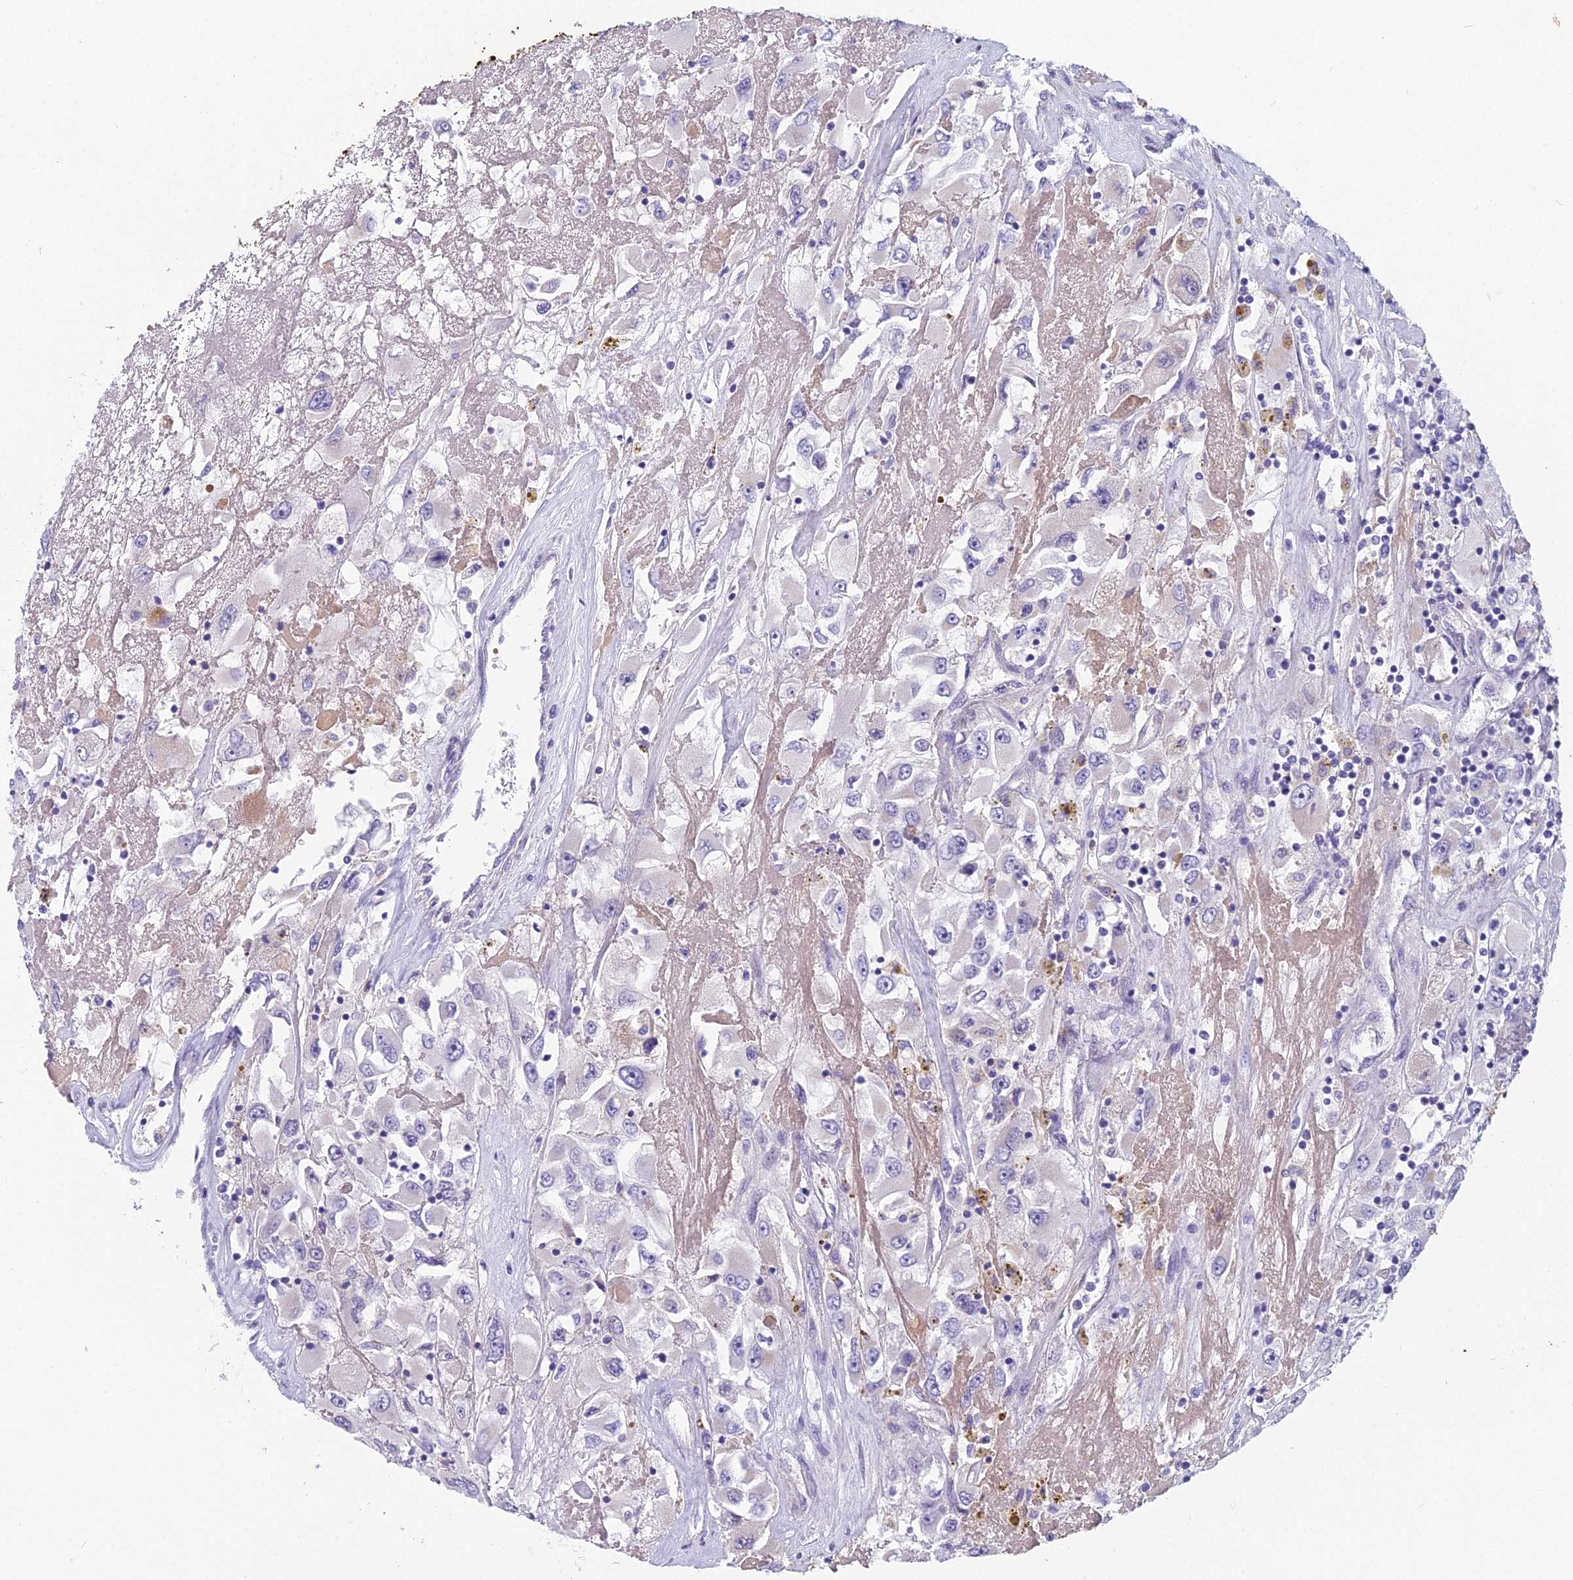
{"staining": {"intensity": "negative", "quantity": "none", "location": "none"}, "tissue": "renal cancer", "cell_type": "Tumor cells", "image_type": "cancer", "snomed": [{"axis": "morphology", "description": "Adenocarcinoma, NOS"}, {"axis": "topography", "description": "Kidney"}], "caption": "A high-resolution micrograph shows IHC staining of renal cancer (adenocarcinoma), which demonstrates no significant staining in tumor cells.", "gene": "RBM41", "patient": {"sex": "female", "age": 52}}